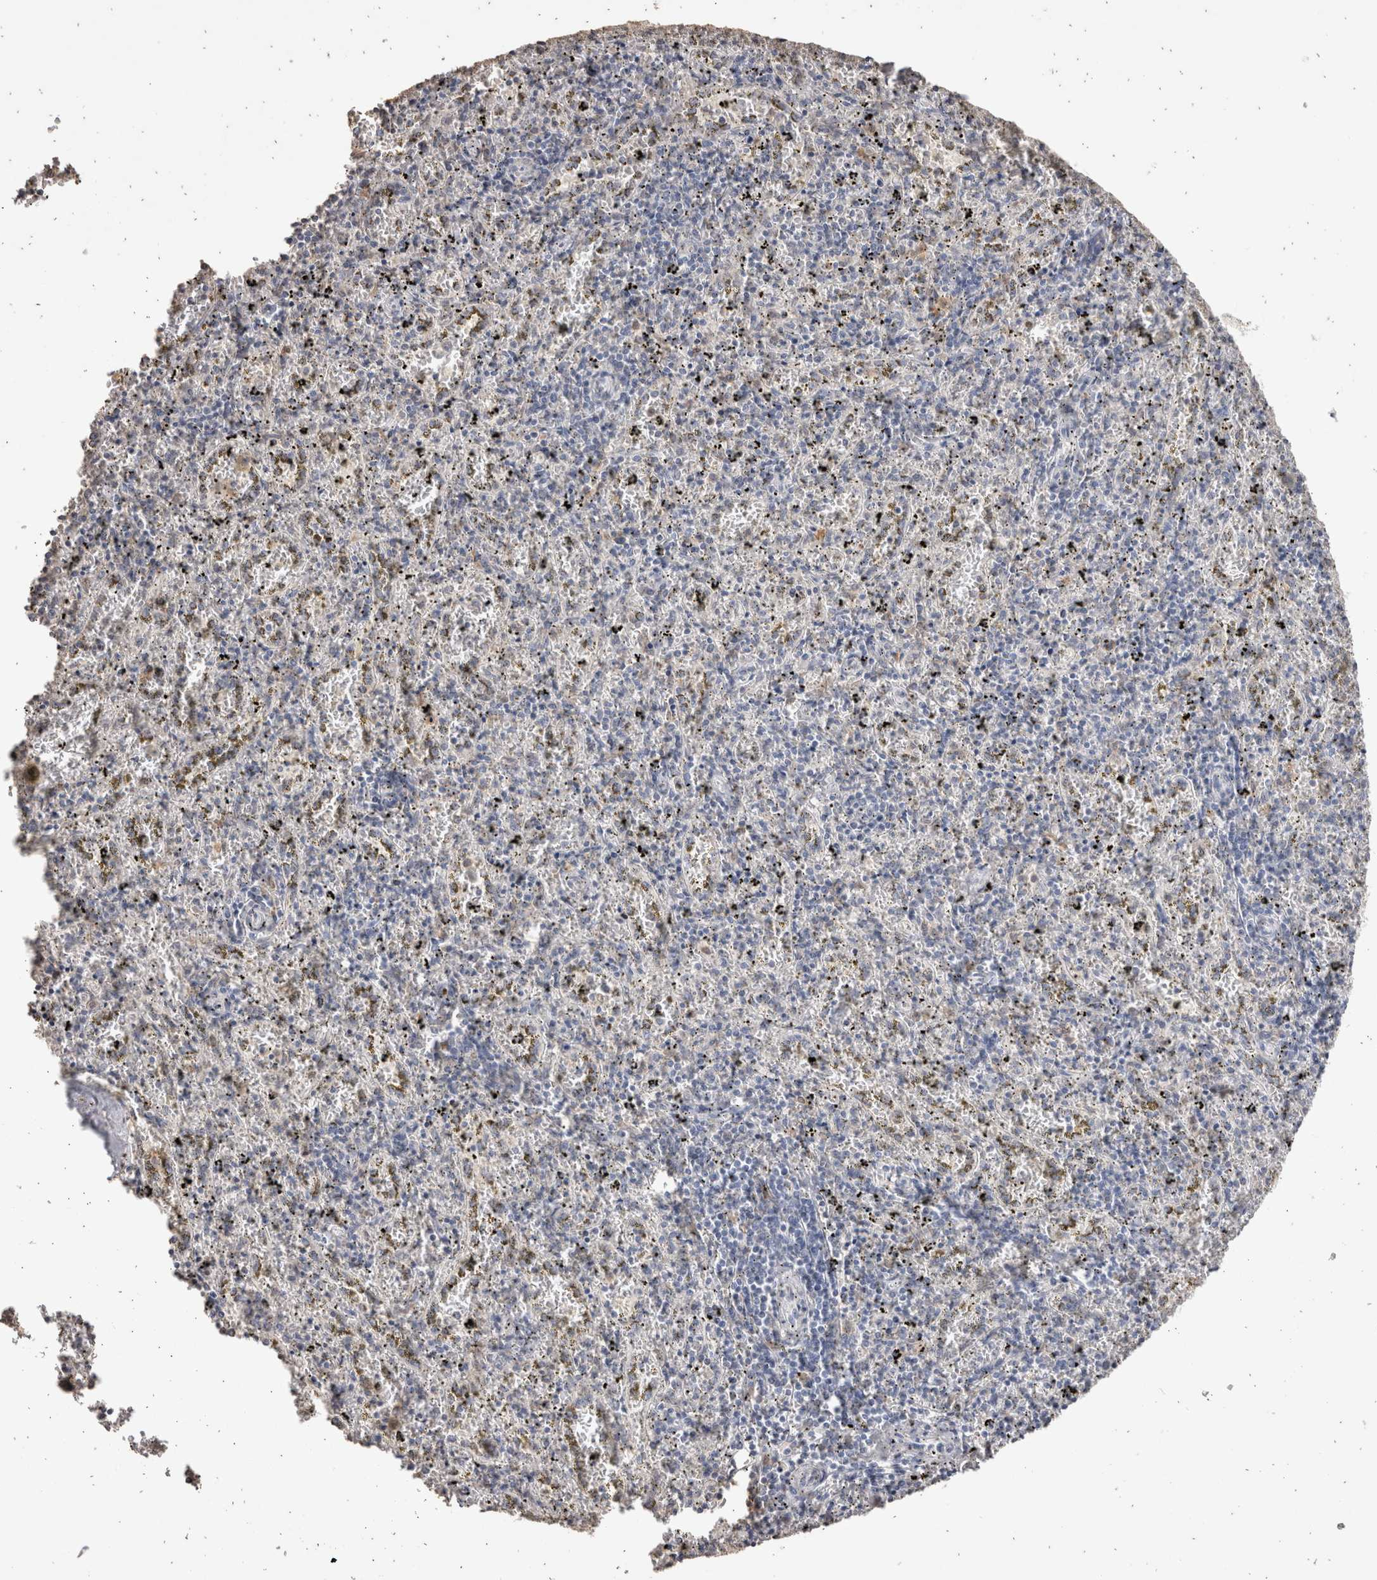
{"staining": {"intensity": "negative", "quantity": "none", "location": "none"}, "tissue": "spleen", "cell_type": "Cells in red pulp", "image_type": "normal", "snomed": [{"axis": "morphology", "description": "Normal tissue, NOS"}, {"axis": "topography", "description": "Spleen"}], "caption": "This image is of unremarkable spleen stained with immunohistochemistry to label a protein in brown with the nuclei are counter-stained blue. There is no staining in cells in red pulp. Brightfield microscopy of immunohistochemistry stained with DAB (3,3'-diaminobenzidine) (brown) and hematoxylin (blue), captured at high magnification.", "gene": "LGALS2", "patient": {"sex": "male", "age": 11}}